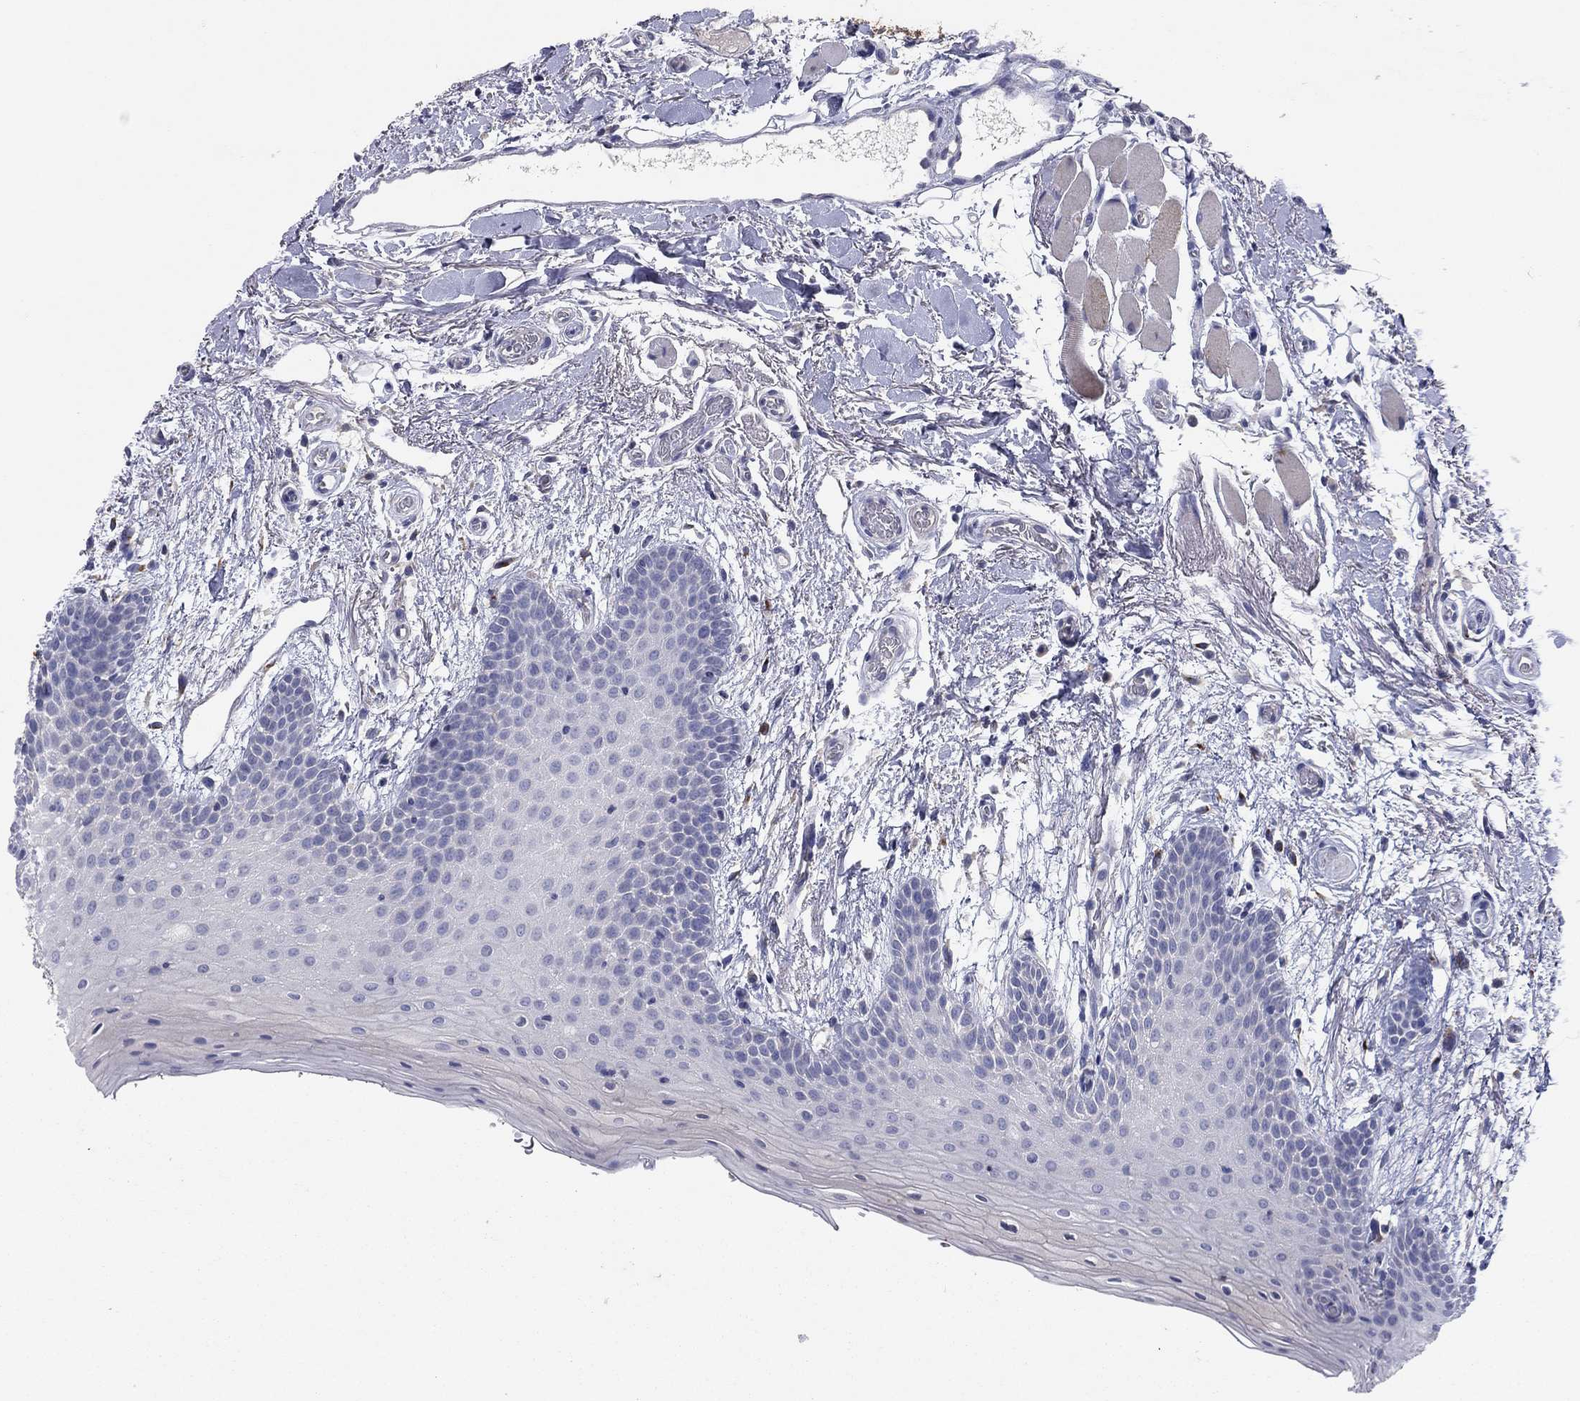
{"staining": {"intensity": "negative", "quantity": "none", "location": "none"}, "tissue": "oral mucosa", "cell_type": "Squamous epithelial cells", "image_type": "normal", "snomed": [{"axis": "morphology", "description": "Normal tissue, NOS"}, {"axis": "topography", "description": "Oral tissue"}, {"axis": "topography", "description": "Tounge, NOS"}], "caption": "DAB immunohistochemical staining of unremarkable oral mucosa reveals no significant expression in squamous epithelial cells. The staining is performed using DAB brown chromogen with nuclei counter-stained in using hematoxylin.", "gene": "PTGDS", "patient": {"sex": "female", "age": 86}}